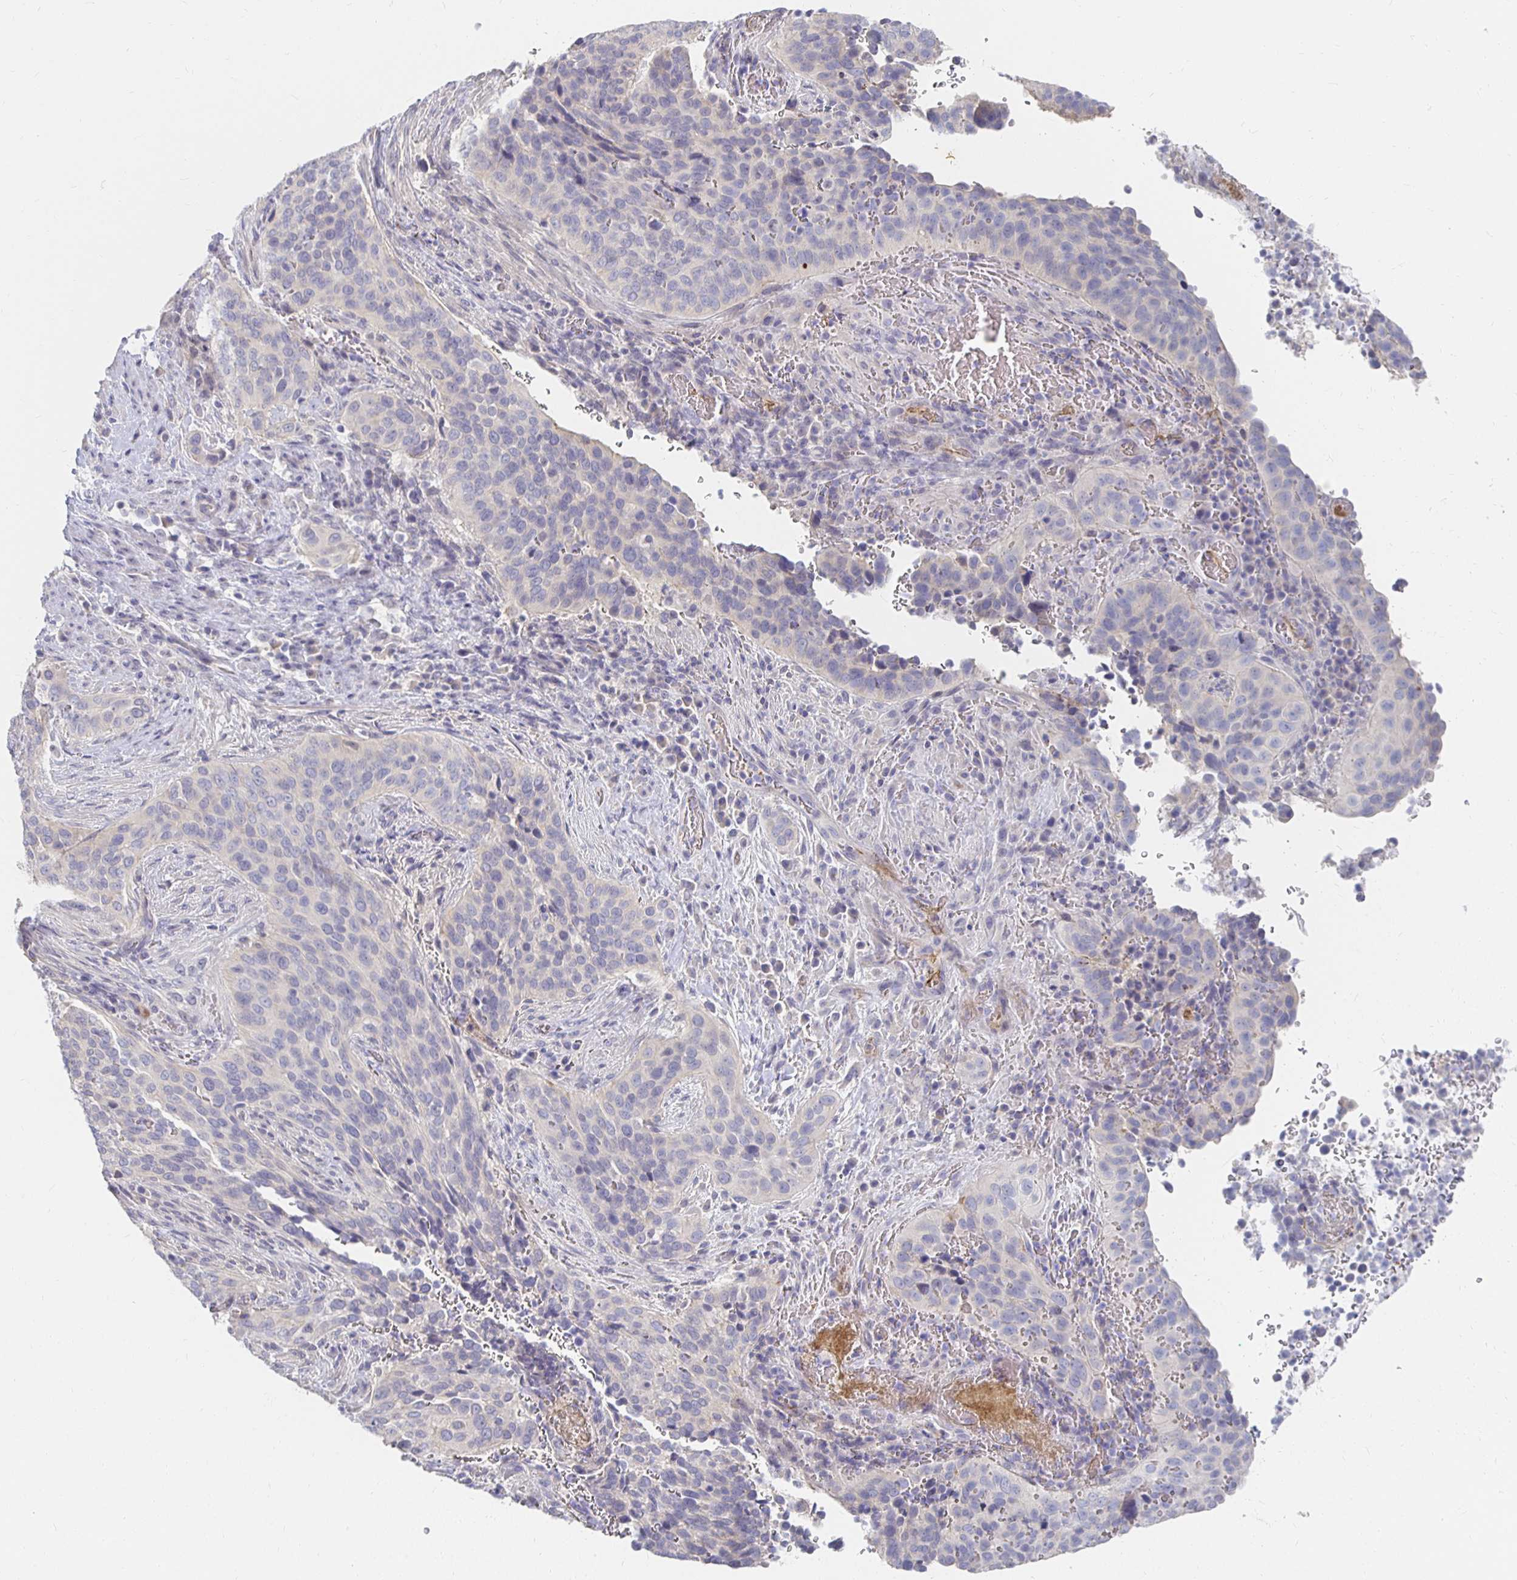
{"staining": {"intensity": "negative", "quantity": "none", "location": "none"}, "tissue": "cervical cancer", "cell_type": "Tumor cells", "image_type": "cancer", "snomed": [{"axis": "morphology", "description": "Squamous cell carcinoma, NOS"}, {"axis": "topography", "description": "Cervix"}], "caption": "The micrograph reveals no staining of tumor cells in cervical squamous cell carcinoma.", "gene": "FKRP", "patient": {"sex": "female", "age": 38}}